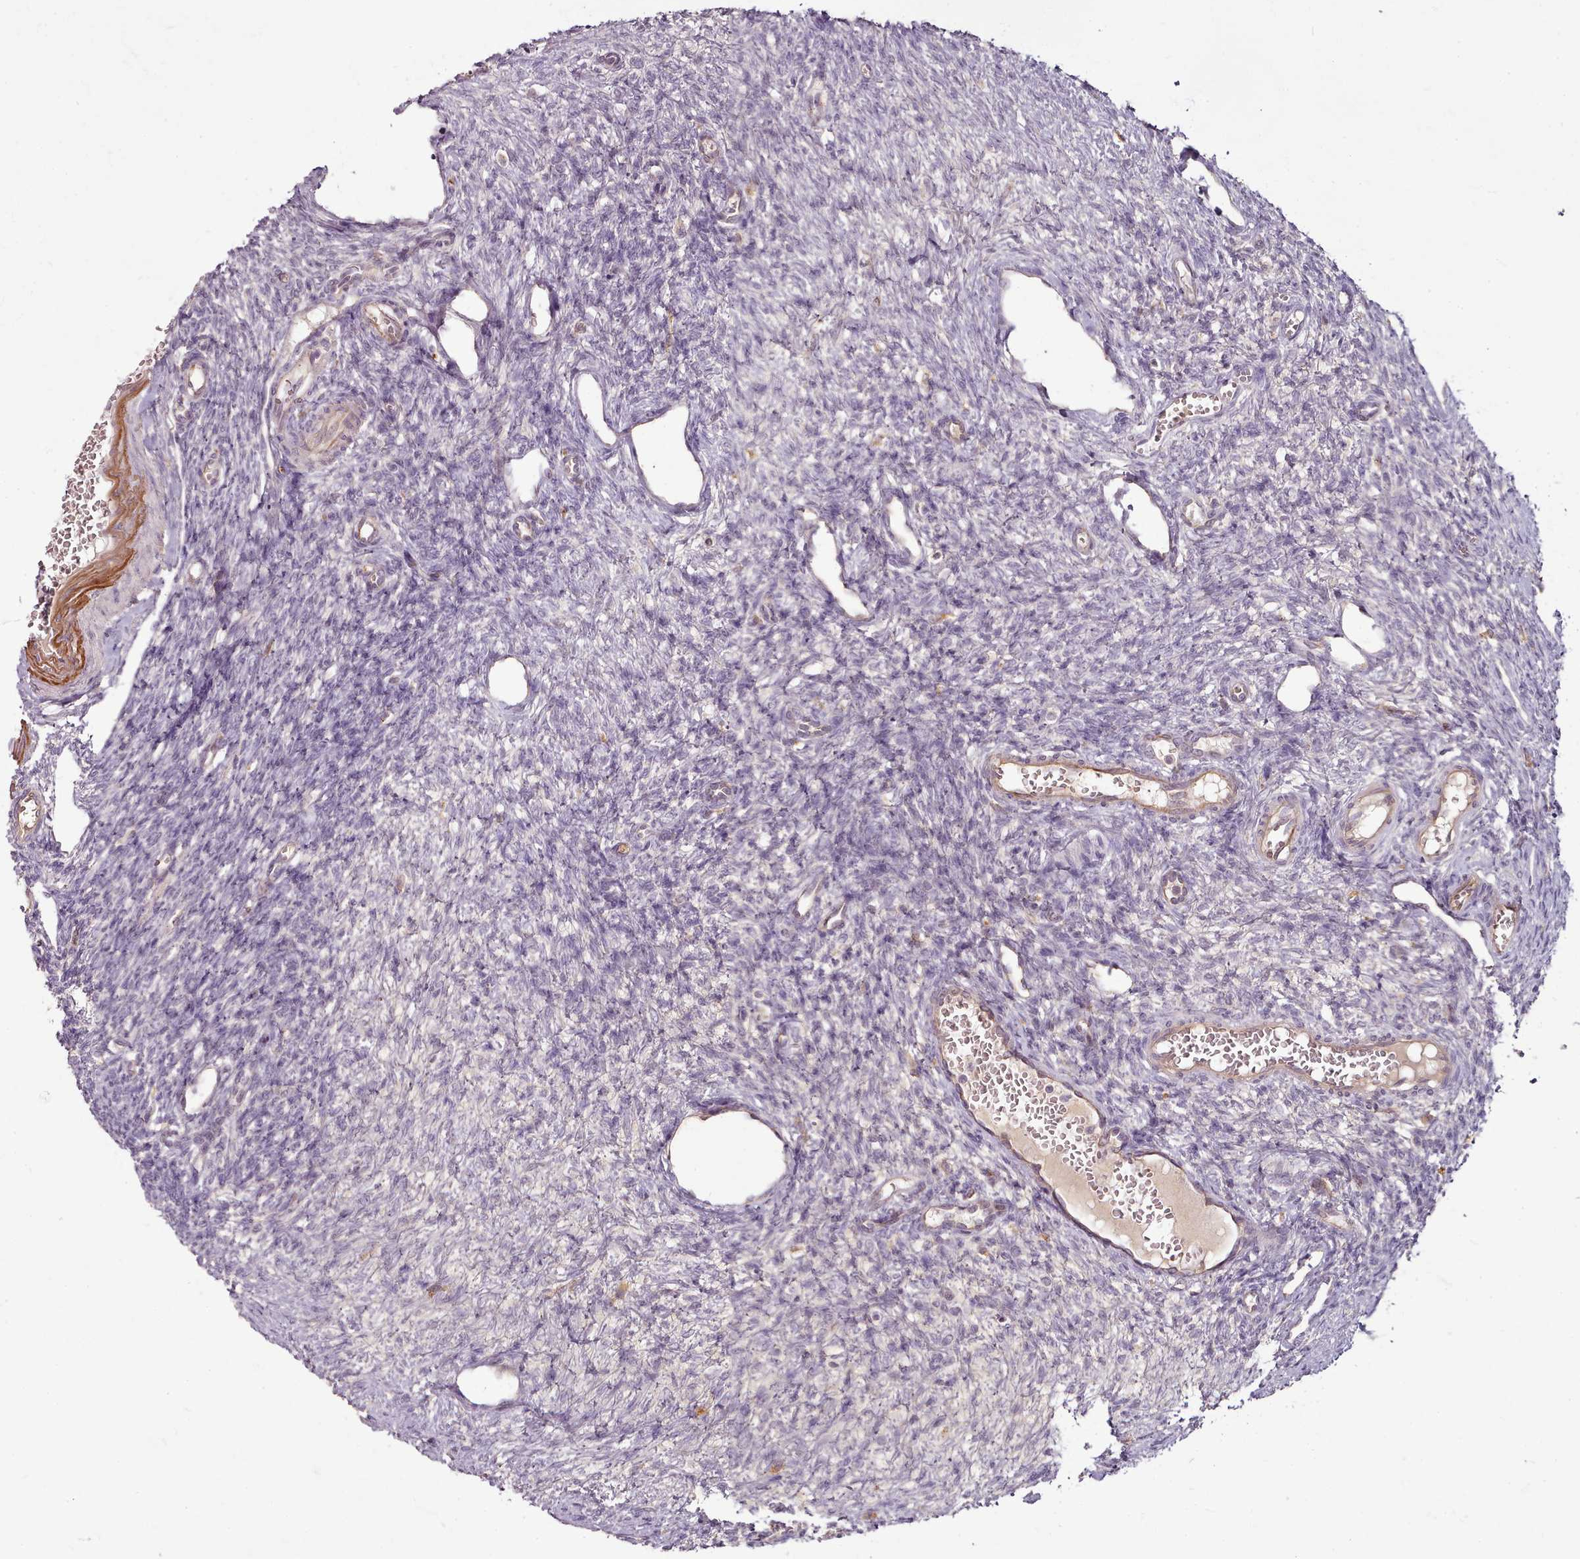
{"staining": {"intensity": "negative", "quantity": "none", "location": "none"}, "tissue": "ovary", "cell_type": "Ovarian stroma cells", "image_type": "normal", "snomed": [{"axis": "morphology", "description": "Normal tissue, NOS"}, {"axis": "morphology", "description": "Cyst, NOS"}, {"axis": "topography", "description": "Ovary"}], "caption": "The micrograph reveals no staining of ovarian stroma cells in normal ovary.", "gene": "C1QTNF5", "patient": {"sex": "female", "age": 33}}